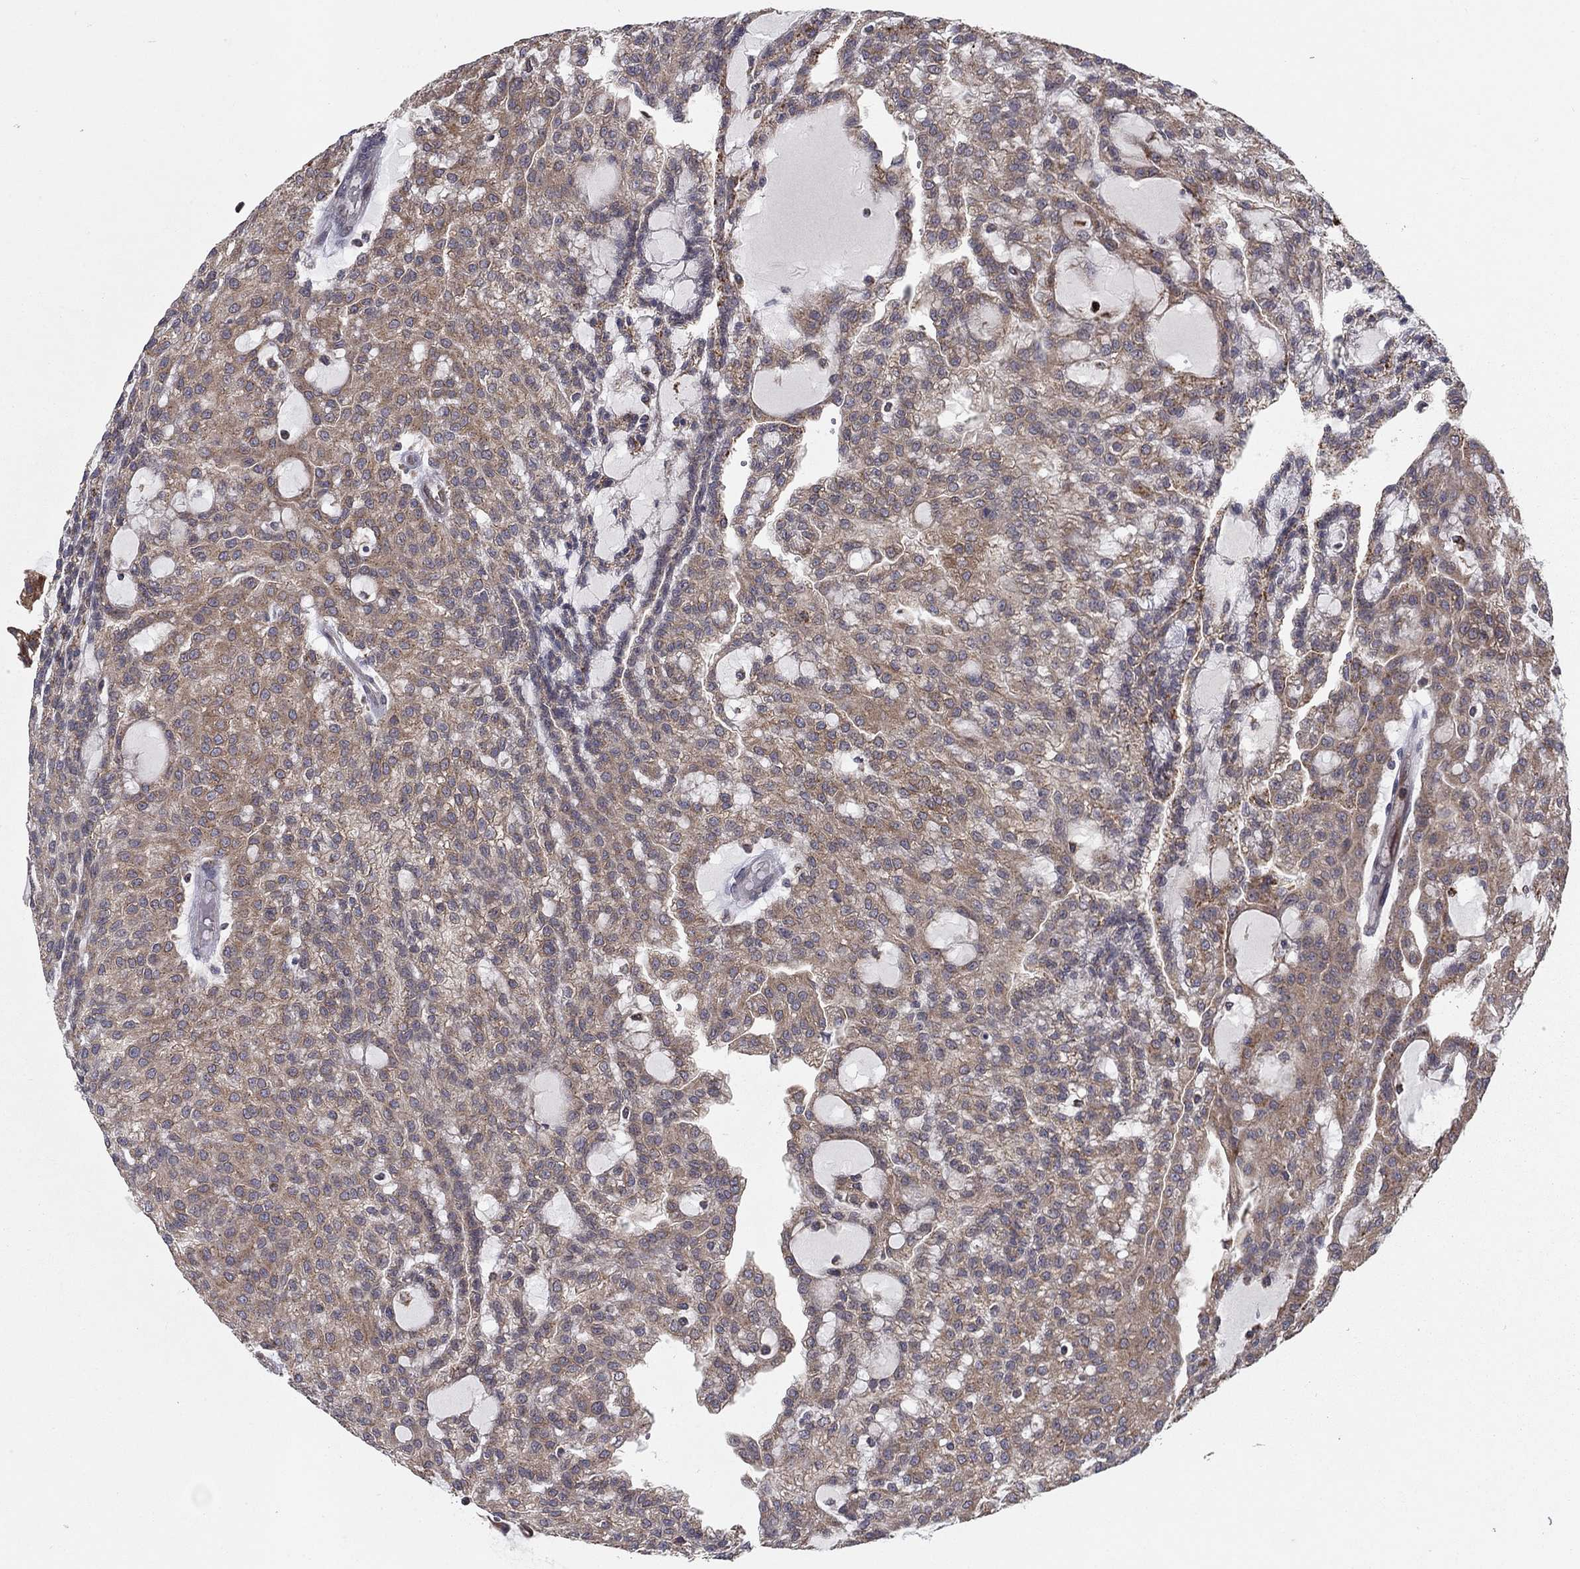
{"staining": {"intensity": "weak", "quantity": "<25%", "location": "cytoplasmic/membranous"}, "tissue": "renal cancer", "cell_type": "Tumor cells", "image_type": "cancer", "snomed": [{"axis": "morphology", "description": "Adenocarcinoma, NOS"}, {"axis": "topography", "description": "Kidney"}], "caption": "Immunohistochemistry of human renal cancer (adenocarcinoma) demonstrates no positivity in tumor cells.", "gene": "YIF1A", "patient": {"sex": "male", "age": 63}}